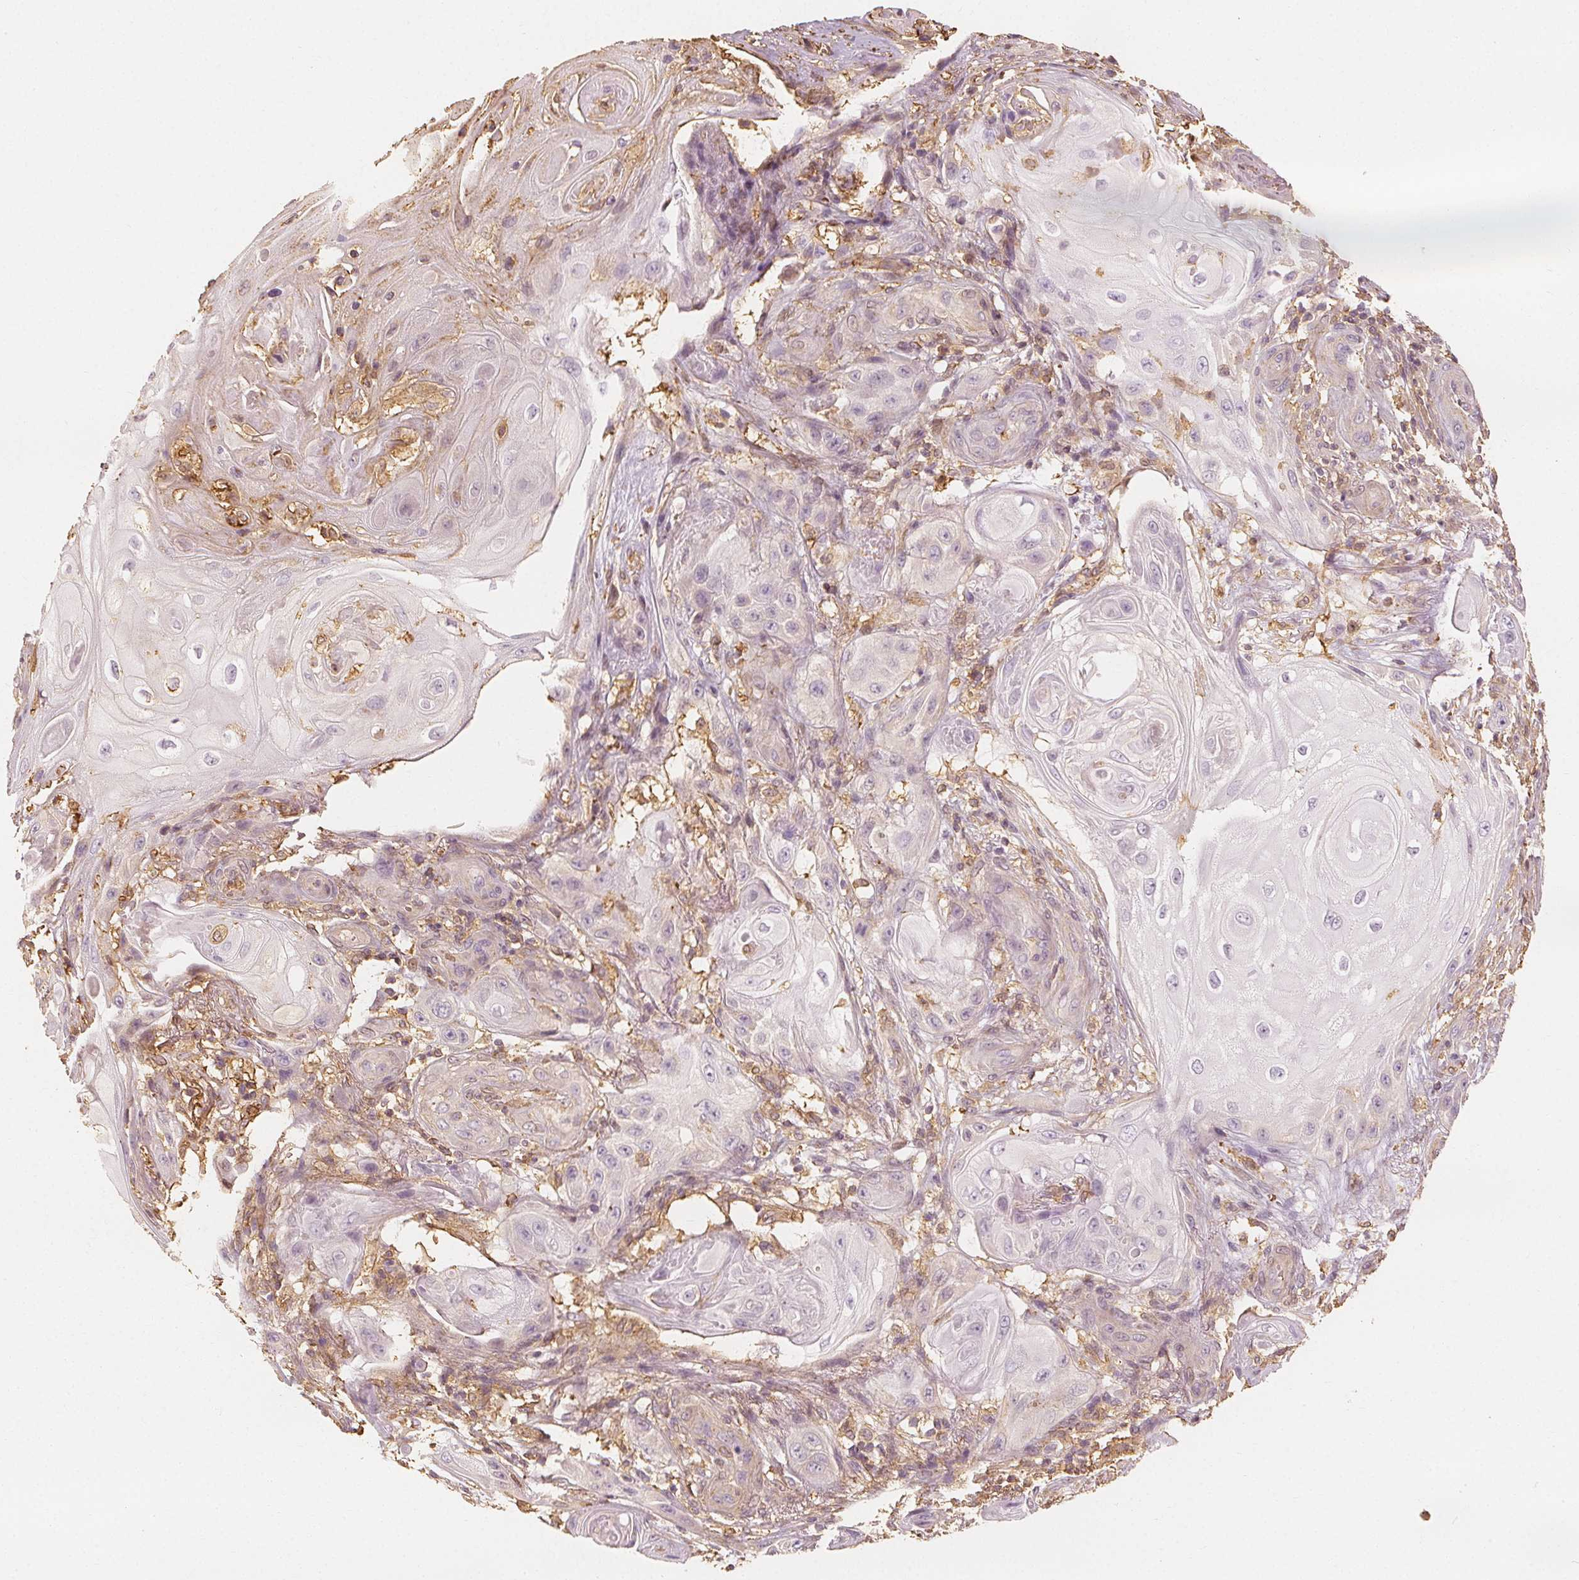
{"staining": {"intensity": "weak", "quantity": "<25%", "location": "cytoplasmic/membranous"}, "tissue": "skin cancer", "cell_type": "Tumor cells", "image_type": "cancer", "snomed": [{"axis": "morphology", "description": "Squamous cell carcinoma, NOS"}, {"axis": "topography", "description": "Skin"}], "caption": "IHC histopathology image of neoplastic tissue: human skin cancer (squamous cell carcinoma) stained with DAB (3,3'-diaminobenzidine) demonstrates no significant protein expression in tumor cells.", "gene": "ARHGAP26", "patient": {"sex": "male", "age": 62}}